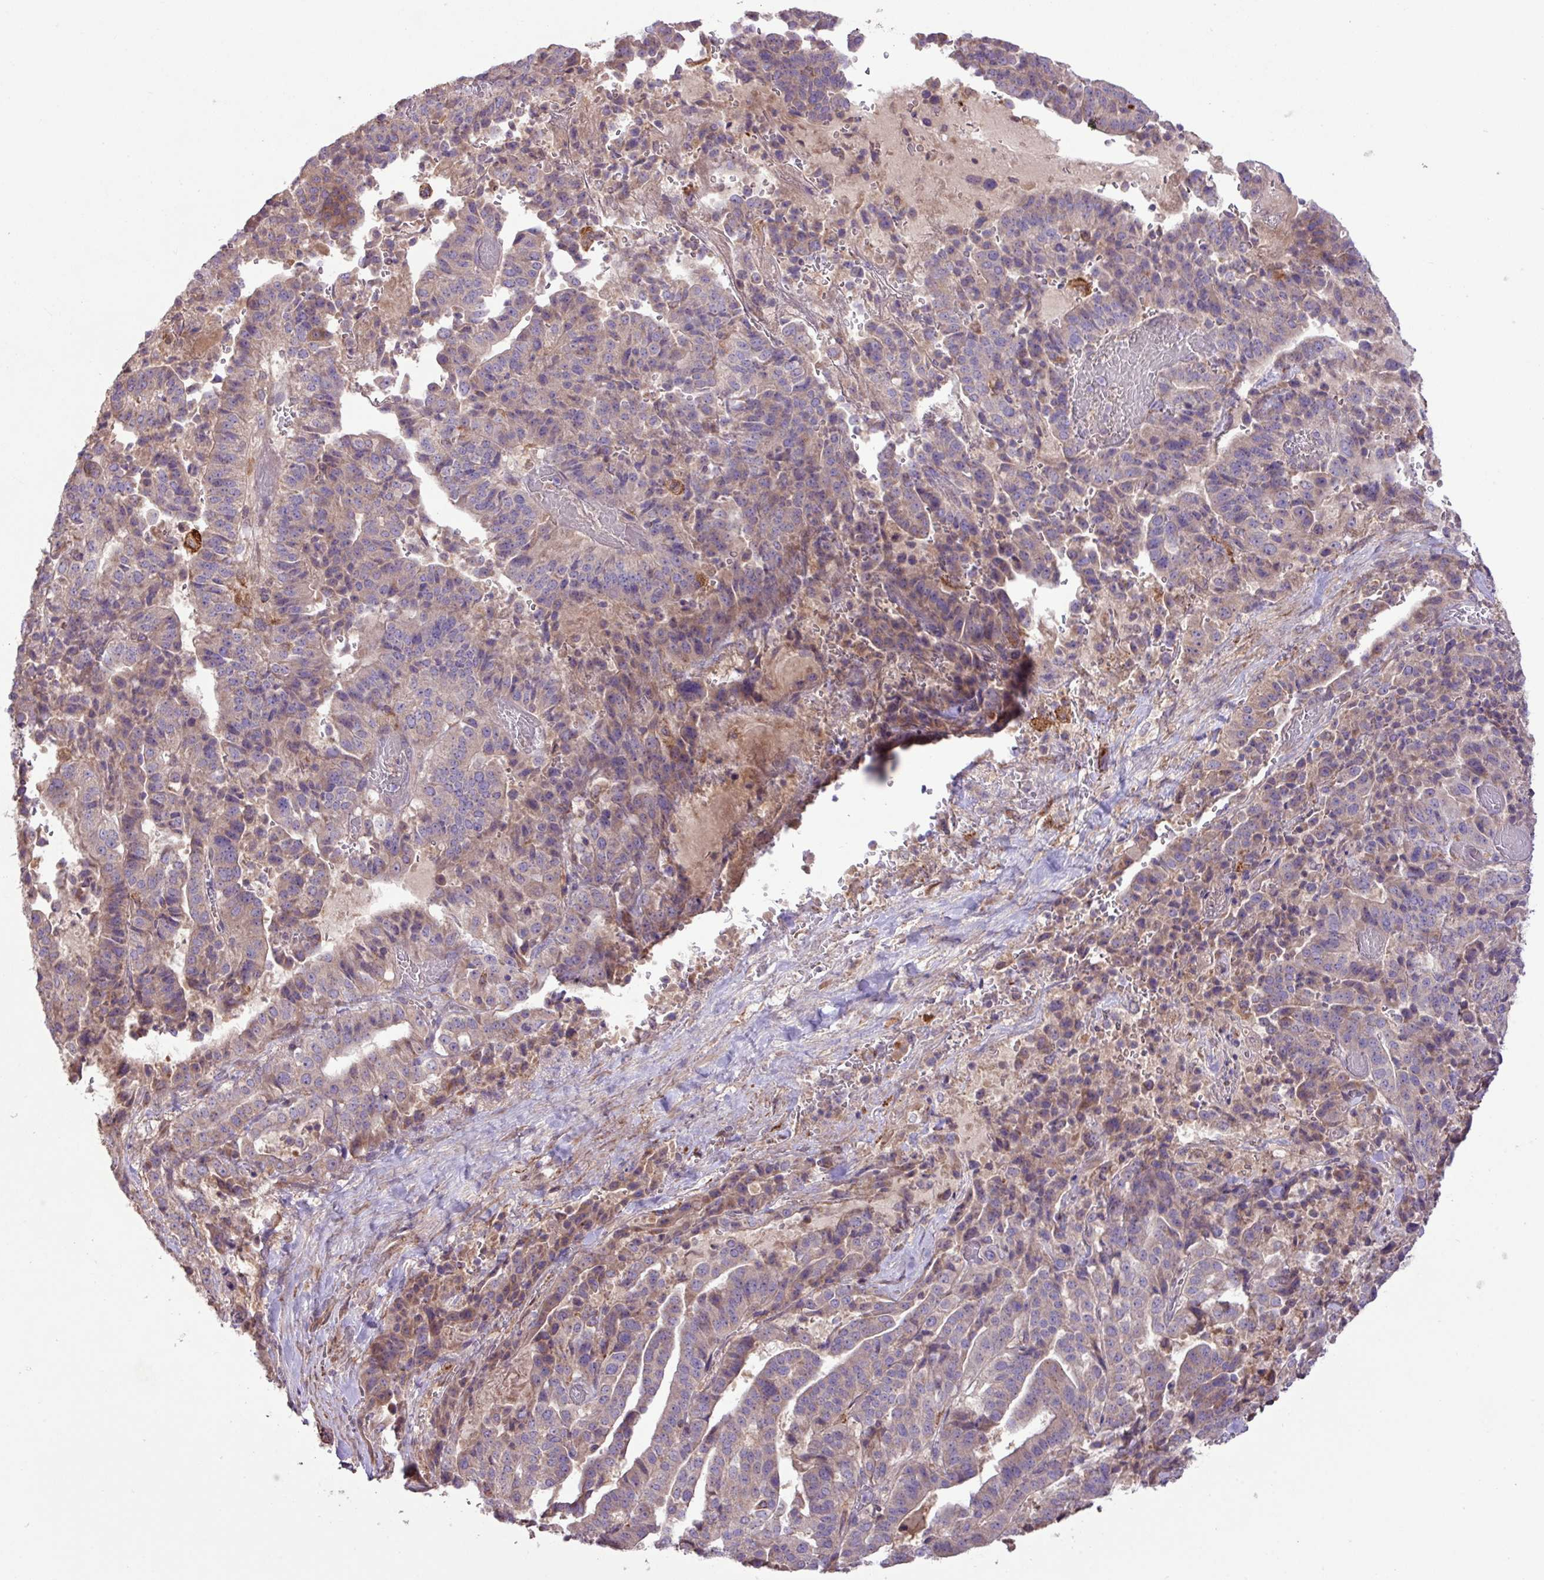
{"staining": {"intensity": "weak", "quantity": "<25%", "location": "cytoplasmic/membranous"}, "tissue": "stomach cancer", "cell_type": "Tumor cells", "image_type": "cancer", "snomed": [{"axis": "morphology", "description": "Adenocarcinoma, NOS"}, {"axis": "topography", "description": "Stomach"}], "caption": "Protein analysis of adenocarcinoma (stomach) reveals no significant positivity in tumor cells.", "gene": "ARHGEF25", "patient": {"sex": "male", "age": 48}}